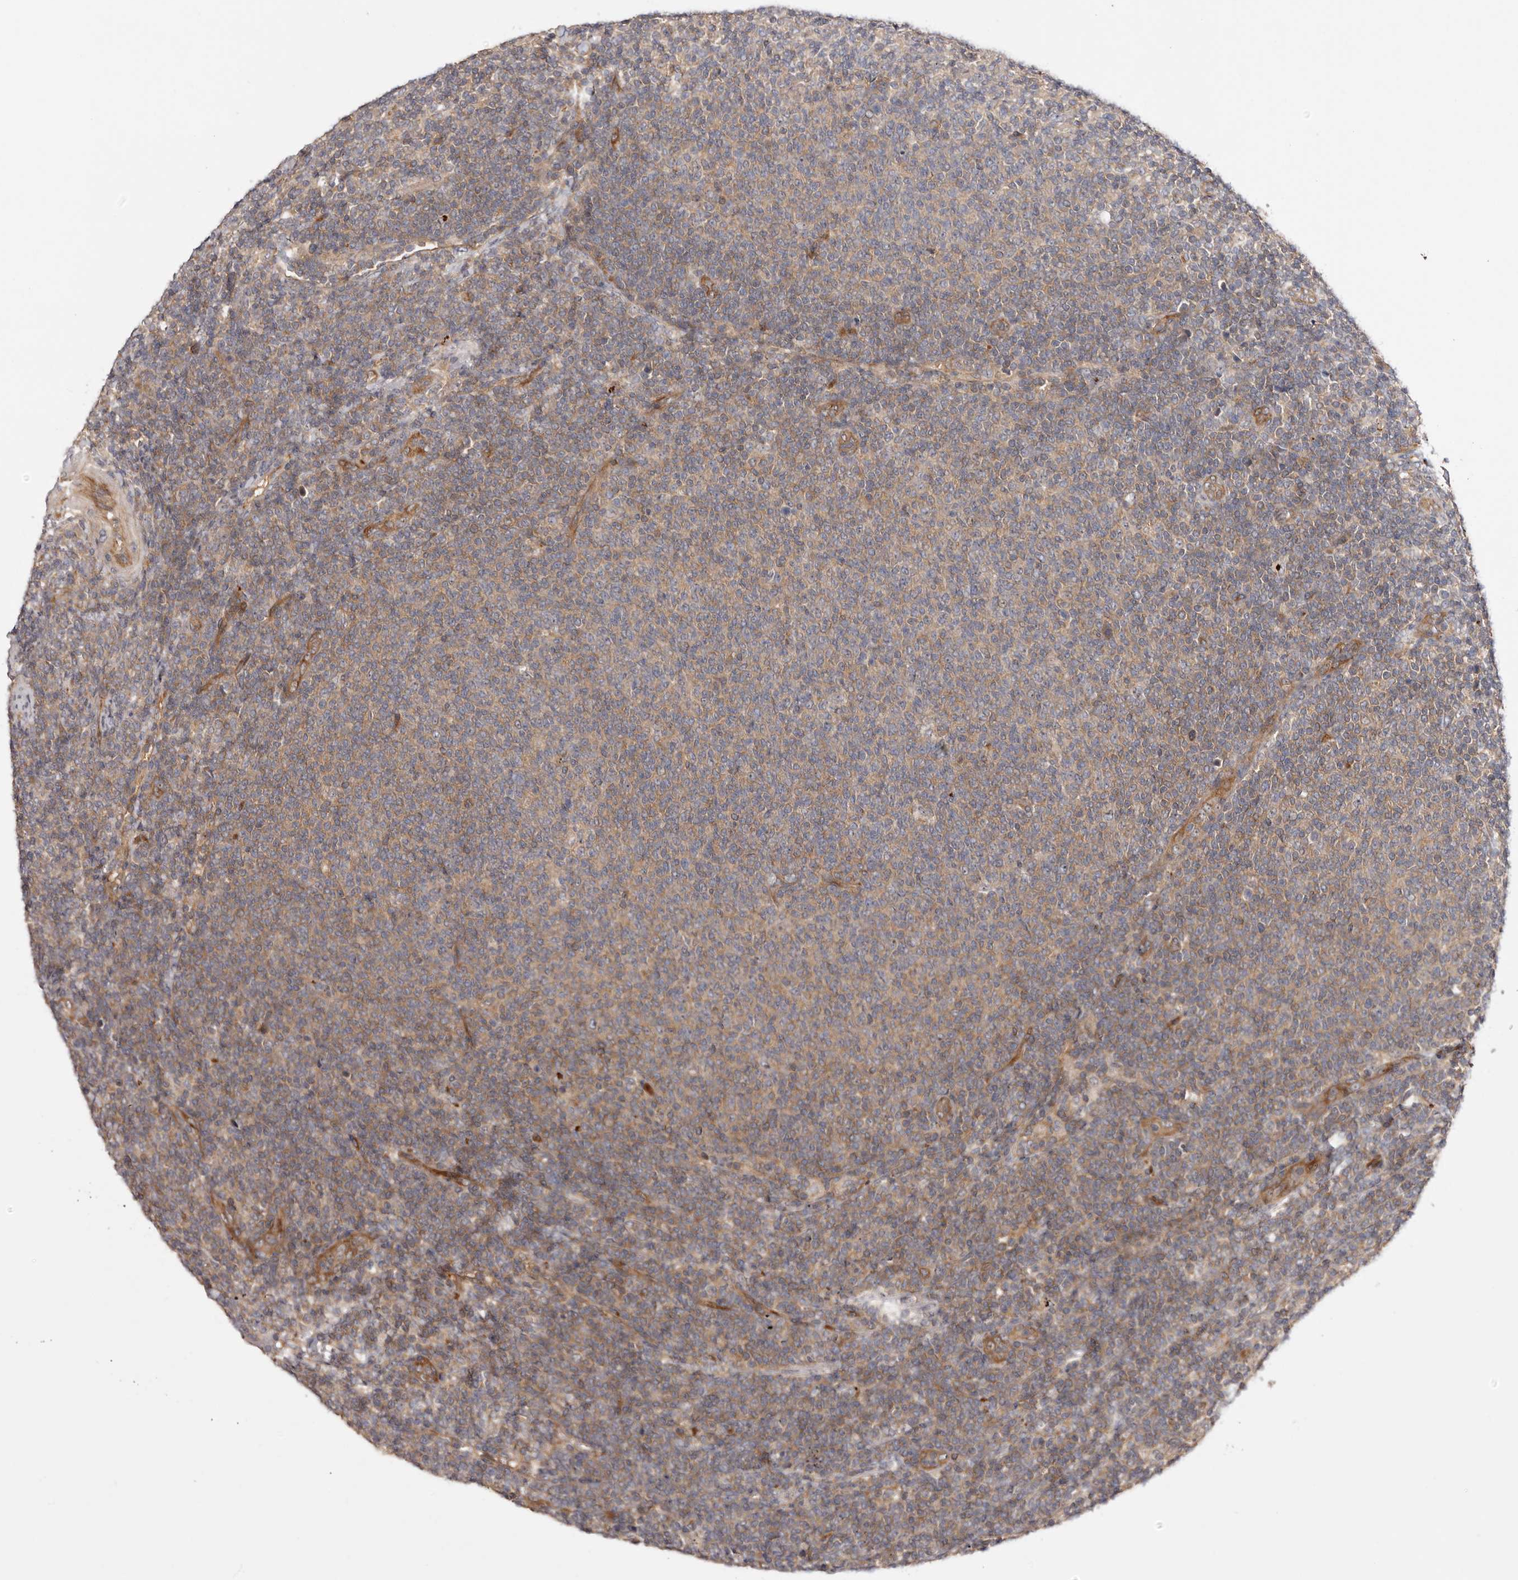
{"staining": {"intensity": "weak", "quantity": "<25%", "location": "cytoplasmic/membranous"}, "tissue": "lymphoma", "cell_type": "Tumor cells", "image_type": "cancer", "snomed": [{"axis": "morphology", "description": "Malignant lymphoma, non-Hodgkin's type, Low grade"}, {"axis": "topography", "description": "Lymph node"}], "caption": "High power microscopy photomicrograph of an immunohistochemistry micrograph of lymphoma, revealing no significant positivity in tumor cells. (Stains: DAB immunohistochemistry (IHC) with hematoxylin counter stain, Microscopy: brightfield microscopy at high magnification).", "gene": "PANK4", "patient": {"sex": "male", "age": 66}}